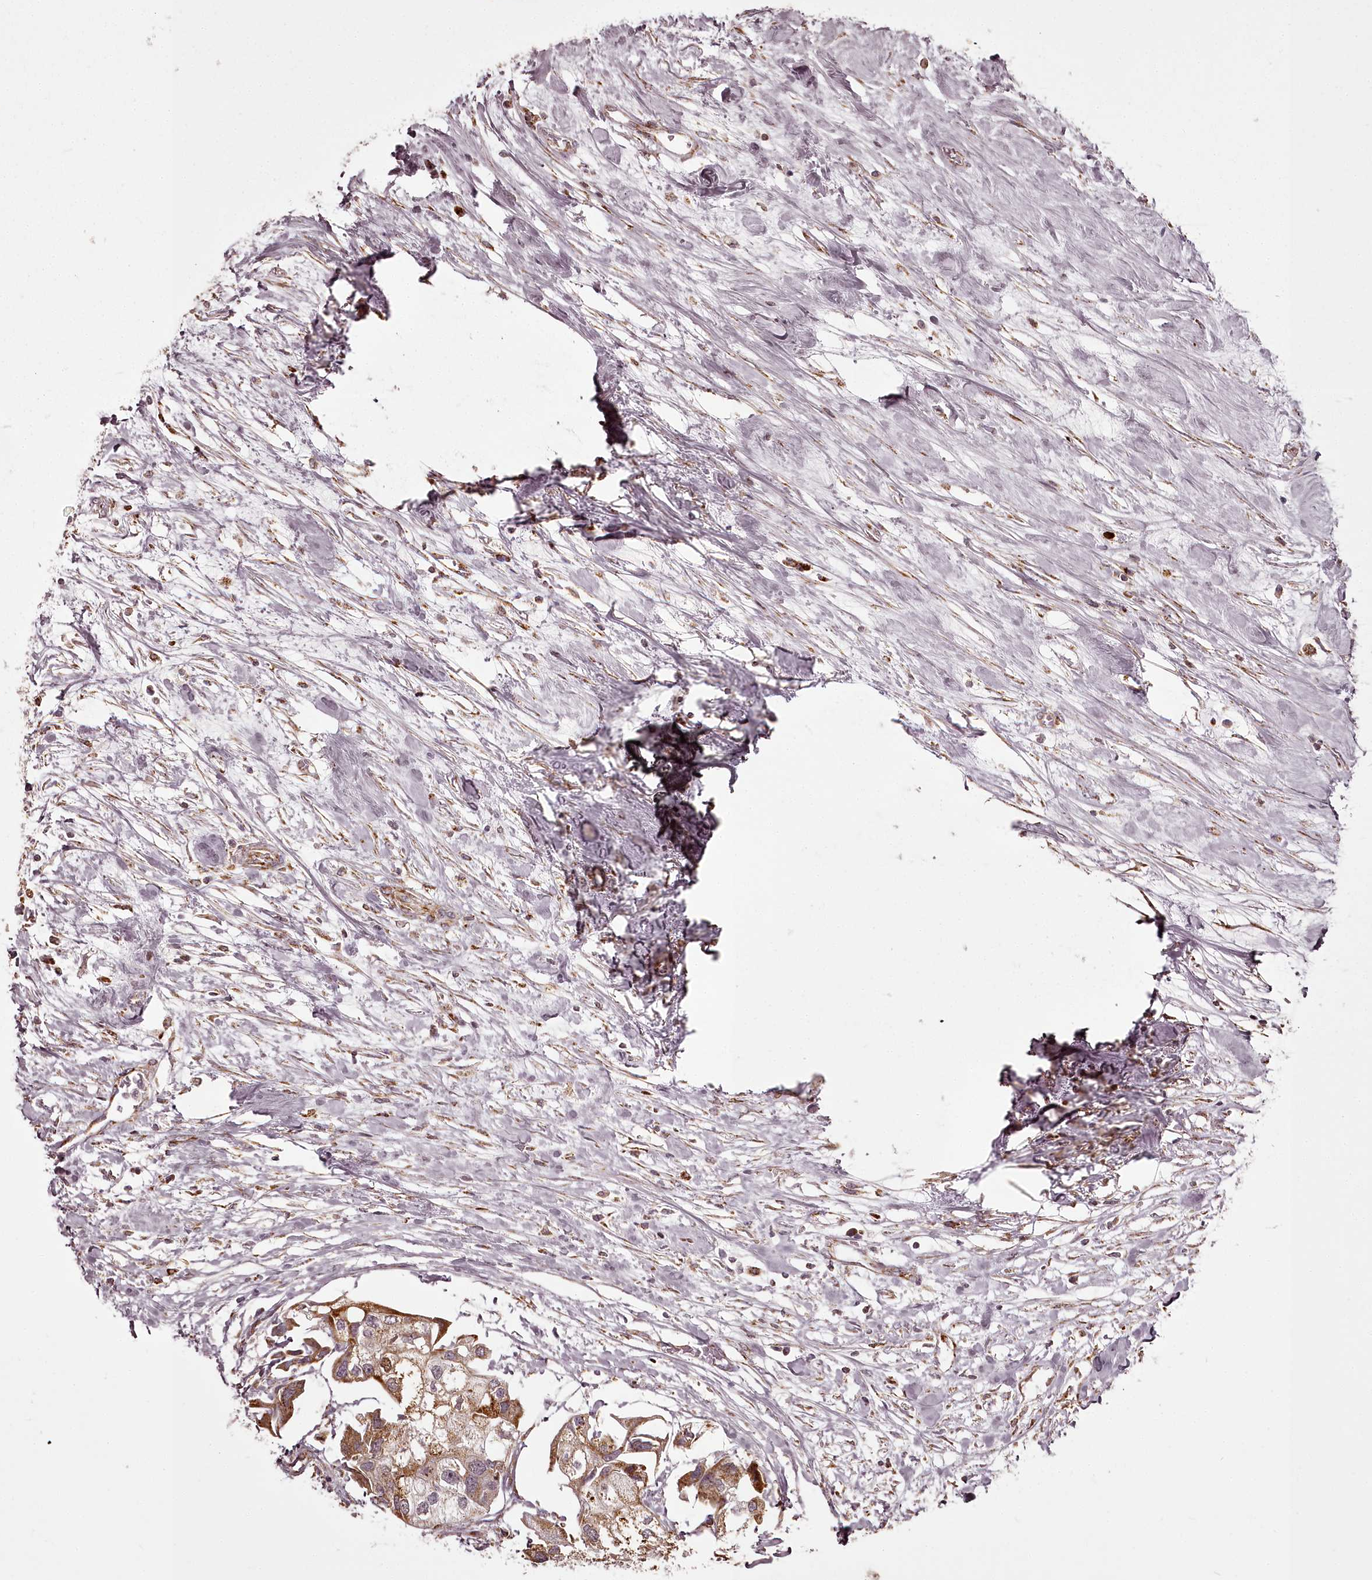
{"staining": {"intensity": "moderate", "quantity": ">75%", "location": "cytoplasmic/membranous"}, "tissue": "urothelial cancer", "cell_type": "Tumor cells", "image_type": "cancer", "snomed": [{"axis": "morphology", "description": "Urothelial carcinoma, High grade"}, {"axis": "topography", "description": "Urinary bladder"}], "caption": "High-magnification brightfield microscopy of high-grade urothelial carcinoma stained with DAB (brown) and counterstained with hematoxylin (blue). tumor cells exhibit moderate cytoplasmic/membranous positivity is appreciated in about>75% of cells.", "gene": "CHCHD2", "patient": {"sex": "male", "age": 64}}